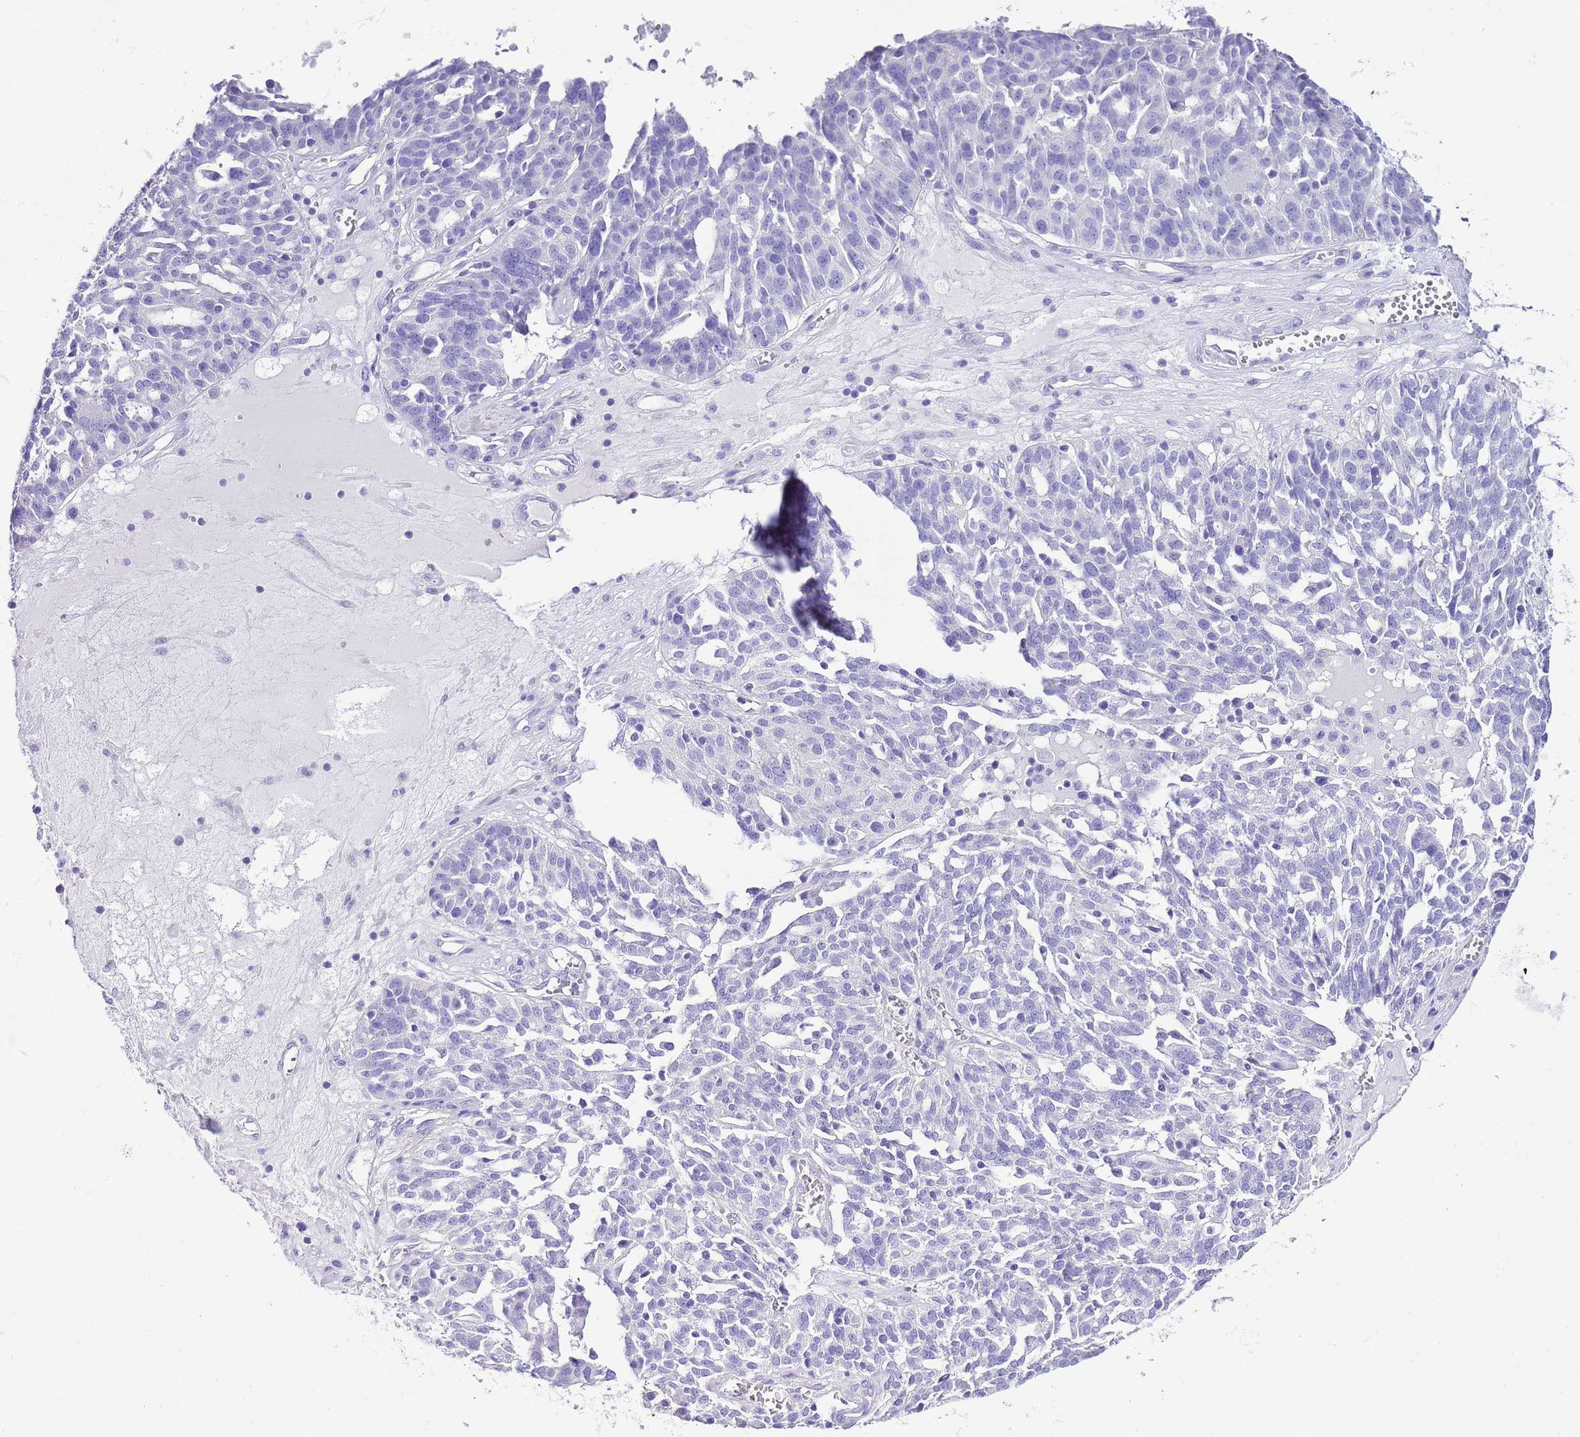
{"staining": {"intensity": "negative", "quantity": "none", "location": "none"}, "tissue": "ovarian cancer", "cell_type": "Tumor cells", "image_type": "cancer", "snomed": [{"axis": "morphology", "description": "Cystadenocarcinoma, serous, NOS"}, {"axis": "topography", "description": "Ovary"}], "caption": "The image shows no significant staining in tumor cells of ovarian cancer (serous cystadenocarcinoma). The staining is performed using DAB (3,3'-diaminobenzidine) brown chromogen with nuclei counter-stained in using hematoxylin.", "gene": "BHLHA15", "patient": {"sex": "female", "age": 59}}